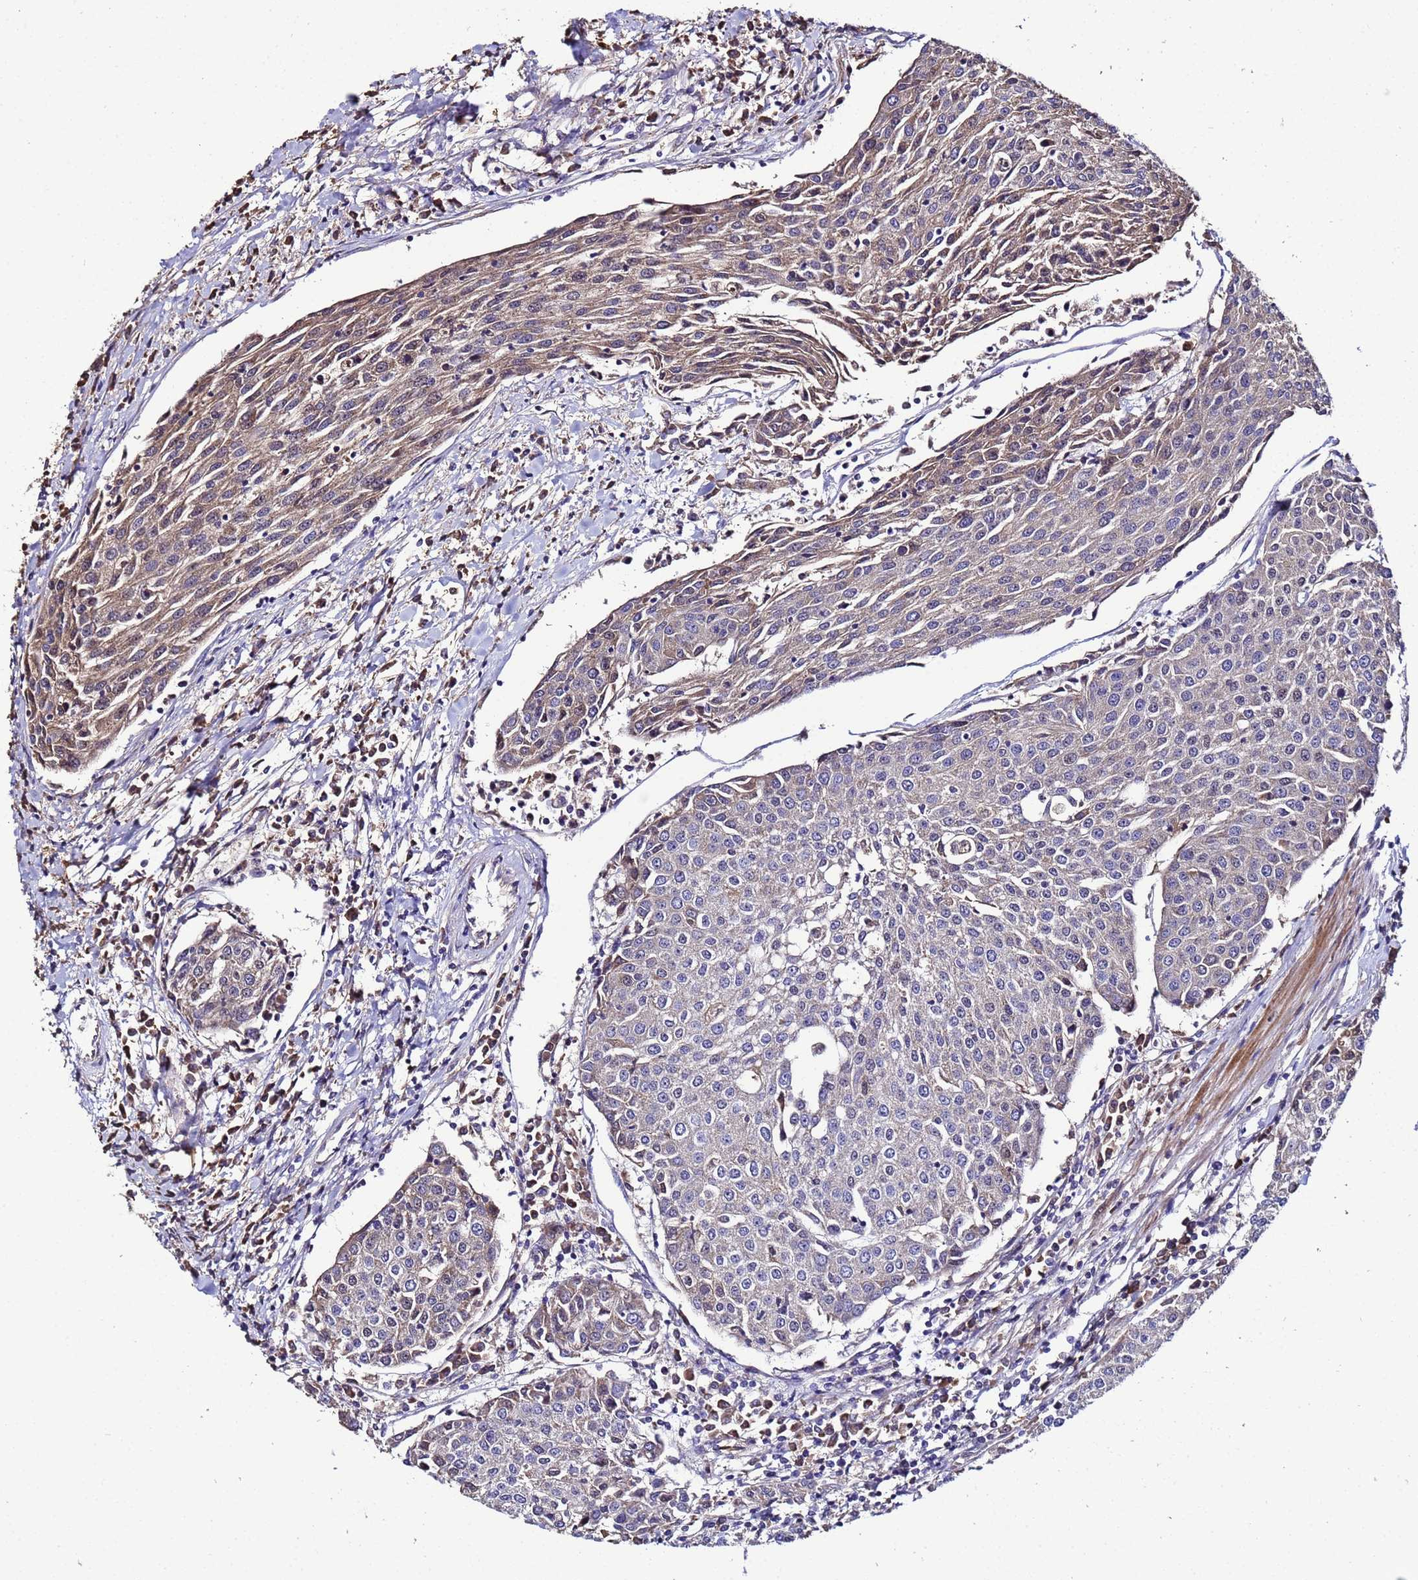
{"staining": {"intensity": "moderate", "quantity": "<25%", "location": "cytoplasmic/membranous"}, "tissue": "urothelial cancer", "cell_type": "Tumor cells", "image_type": "cancer", "snomed": [{"axis": "morphology", "description": "Urothelial carcinoma, High grade"}, {"axis": "topography", "description": "Urinary bladder"}], "caption": "Approximately <25% of tumor cells in high-grade urothelial carcinoma reveal moderate cytoplasmic/membranous protein expression as visualized by brown immunohistochemical staining.", "gene": "WNK4", "patient": {"sex": "female", "age": 85}}